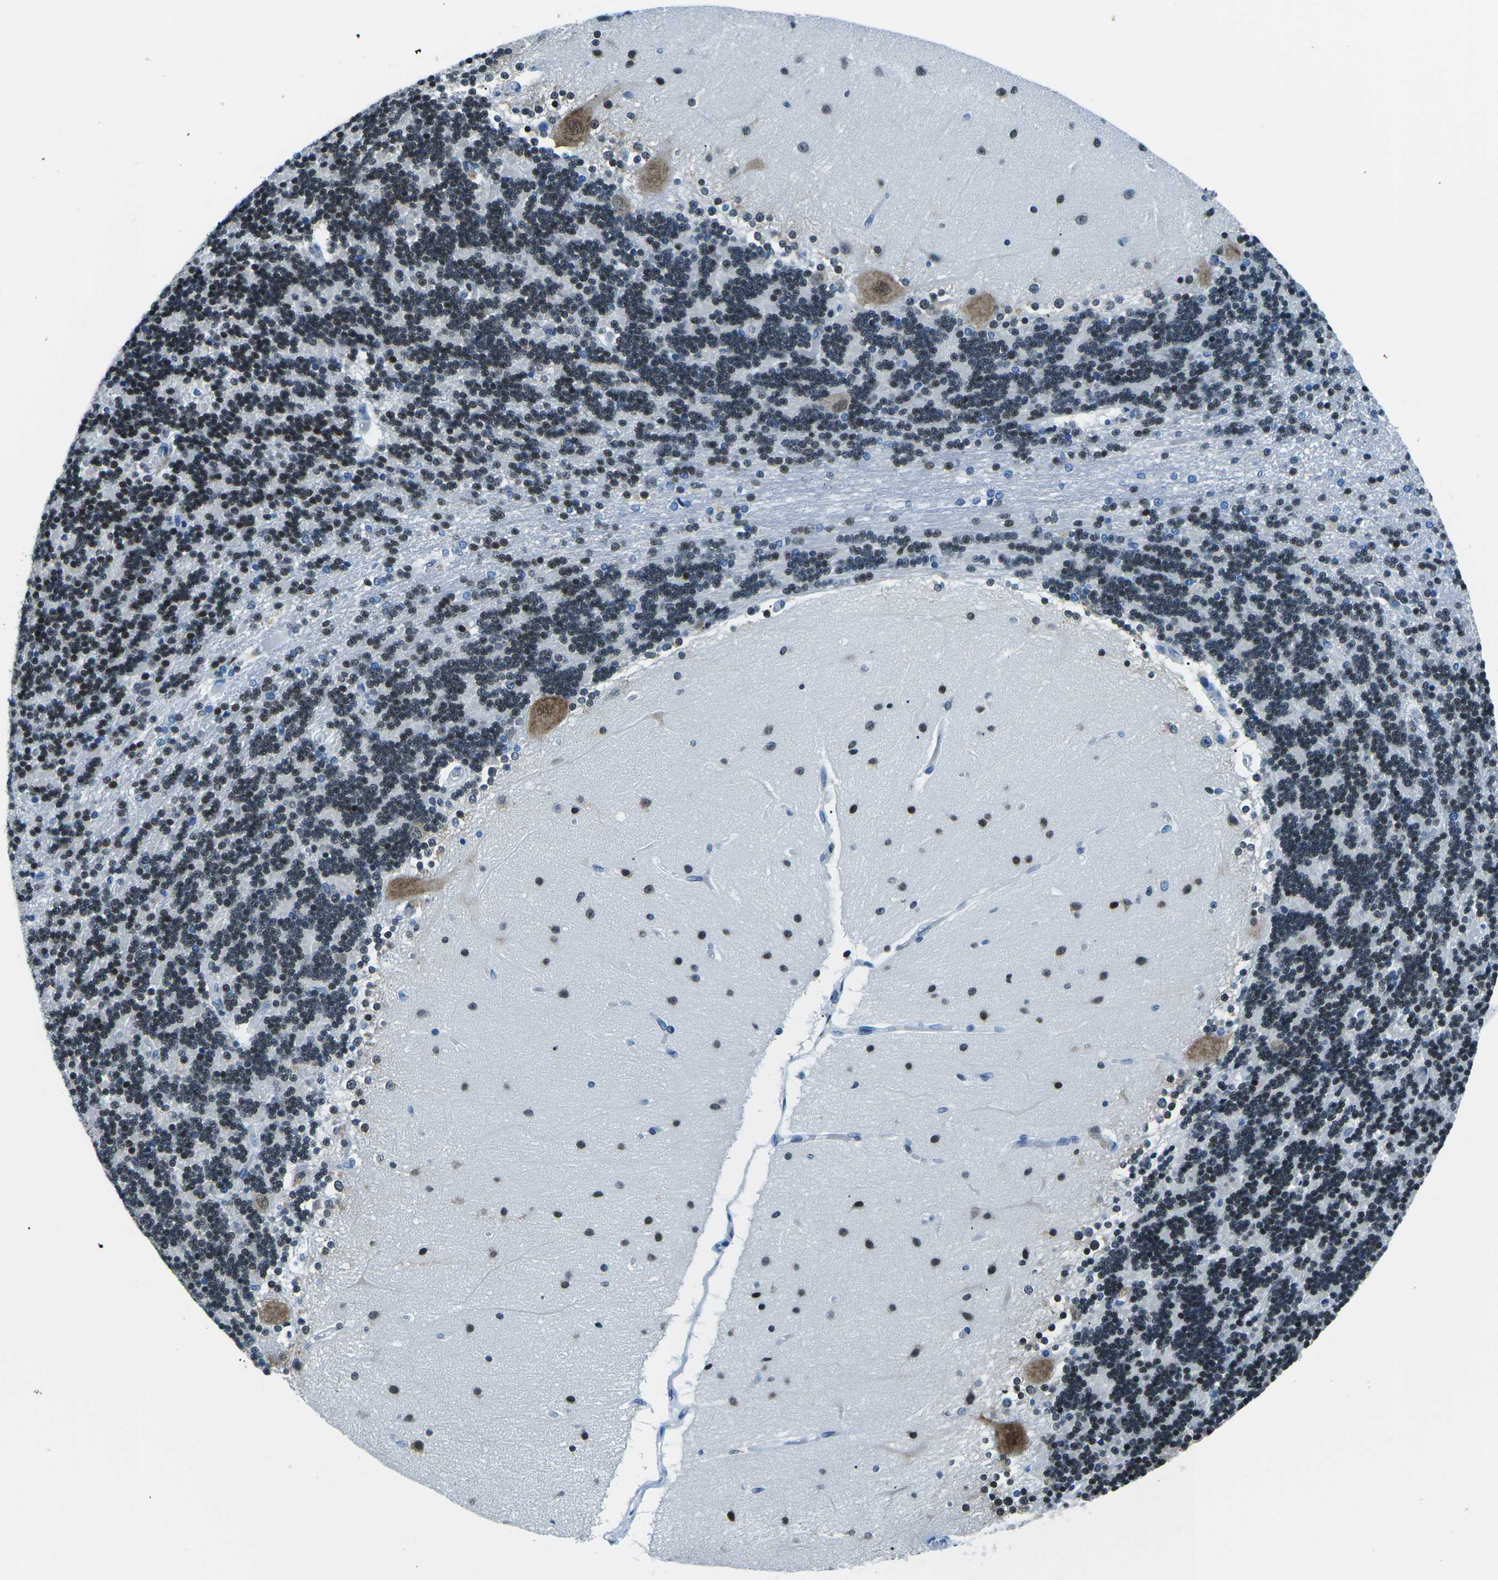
{"staining": {"intensity": "moderate", "quantity": "25%-75%", "location": "nuclear"}, "tissue": "cerebellum", "cell_type": "Cells in granular layer", "image_type": "normal", "snomed": [{"axis": "morphology", "description": "Normal tissue, NOS"}, {"axis": "topography", "description": "Cerebellum"}], "caption": "DAB (3,3'-diaminobenzidine) immunohistochemical staining of unremarkable cerebellum reveals moderate nuclear protein positivity in about 25%-75% of cells in granular layer. (IHC, brightfield microscopy, high magnification).", "gene": "CELF2", "patient": {"sex": "female", "age": 54}}